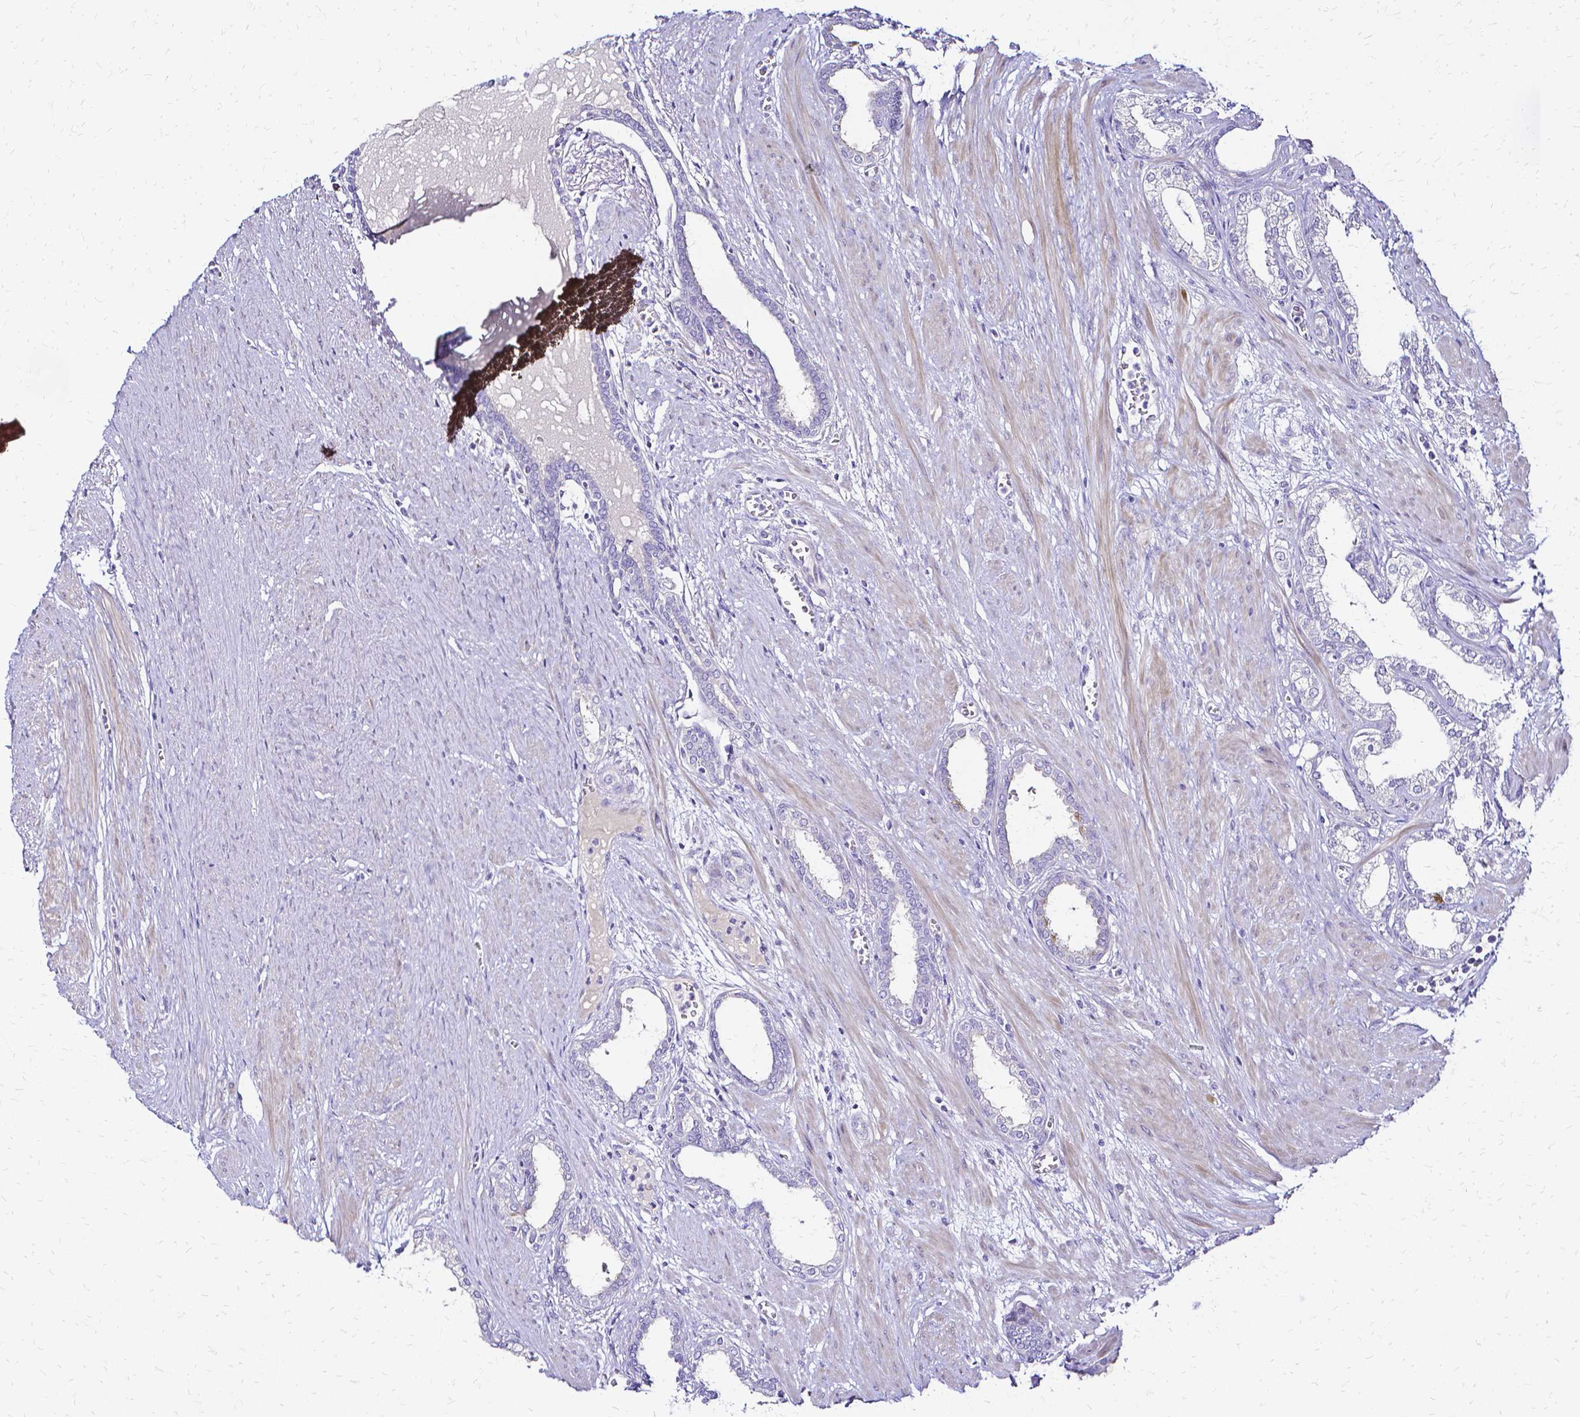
{"staining": {"intensity": "negative", "quantity": "none", "location": "none"}, "tissue": "prostate cancer", "cell_type": "Tumor cells", "image_type": "cancer", "snomed": [{"axis": "morphology", "description": "Adenocarcinoma, High grade"}, {"axis": "topography", "description": "Prostate"}], "caption": "This photomicrograph is of prostate high-grade adenocarcinoma stained with IHC to label a protein in brown with the nuclei are counter-stained blue. There is no staining in tumor cells.", "gene": "CCNB1", "patient": {"sex": "male", "age": 60}}